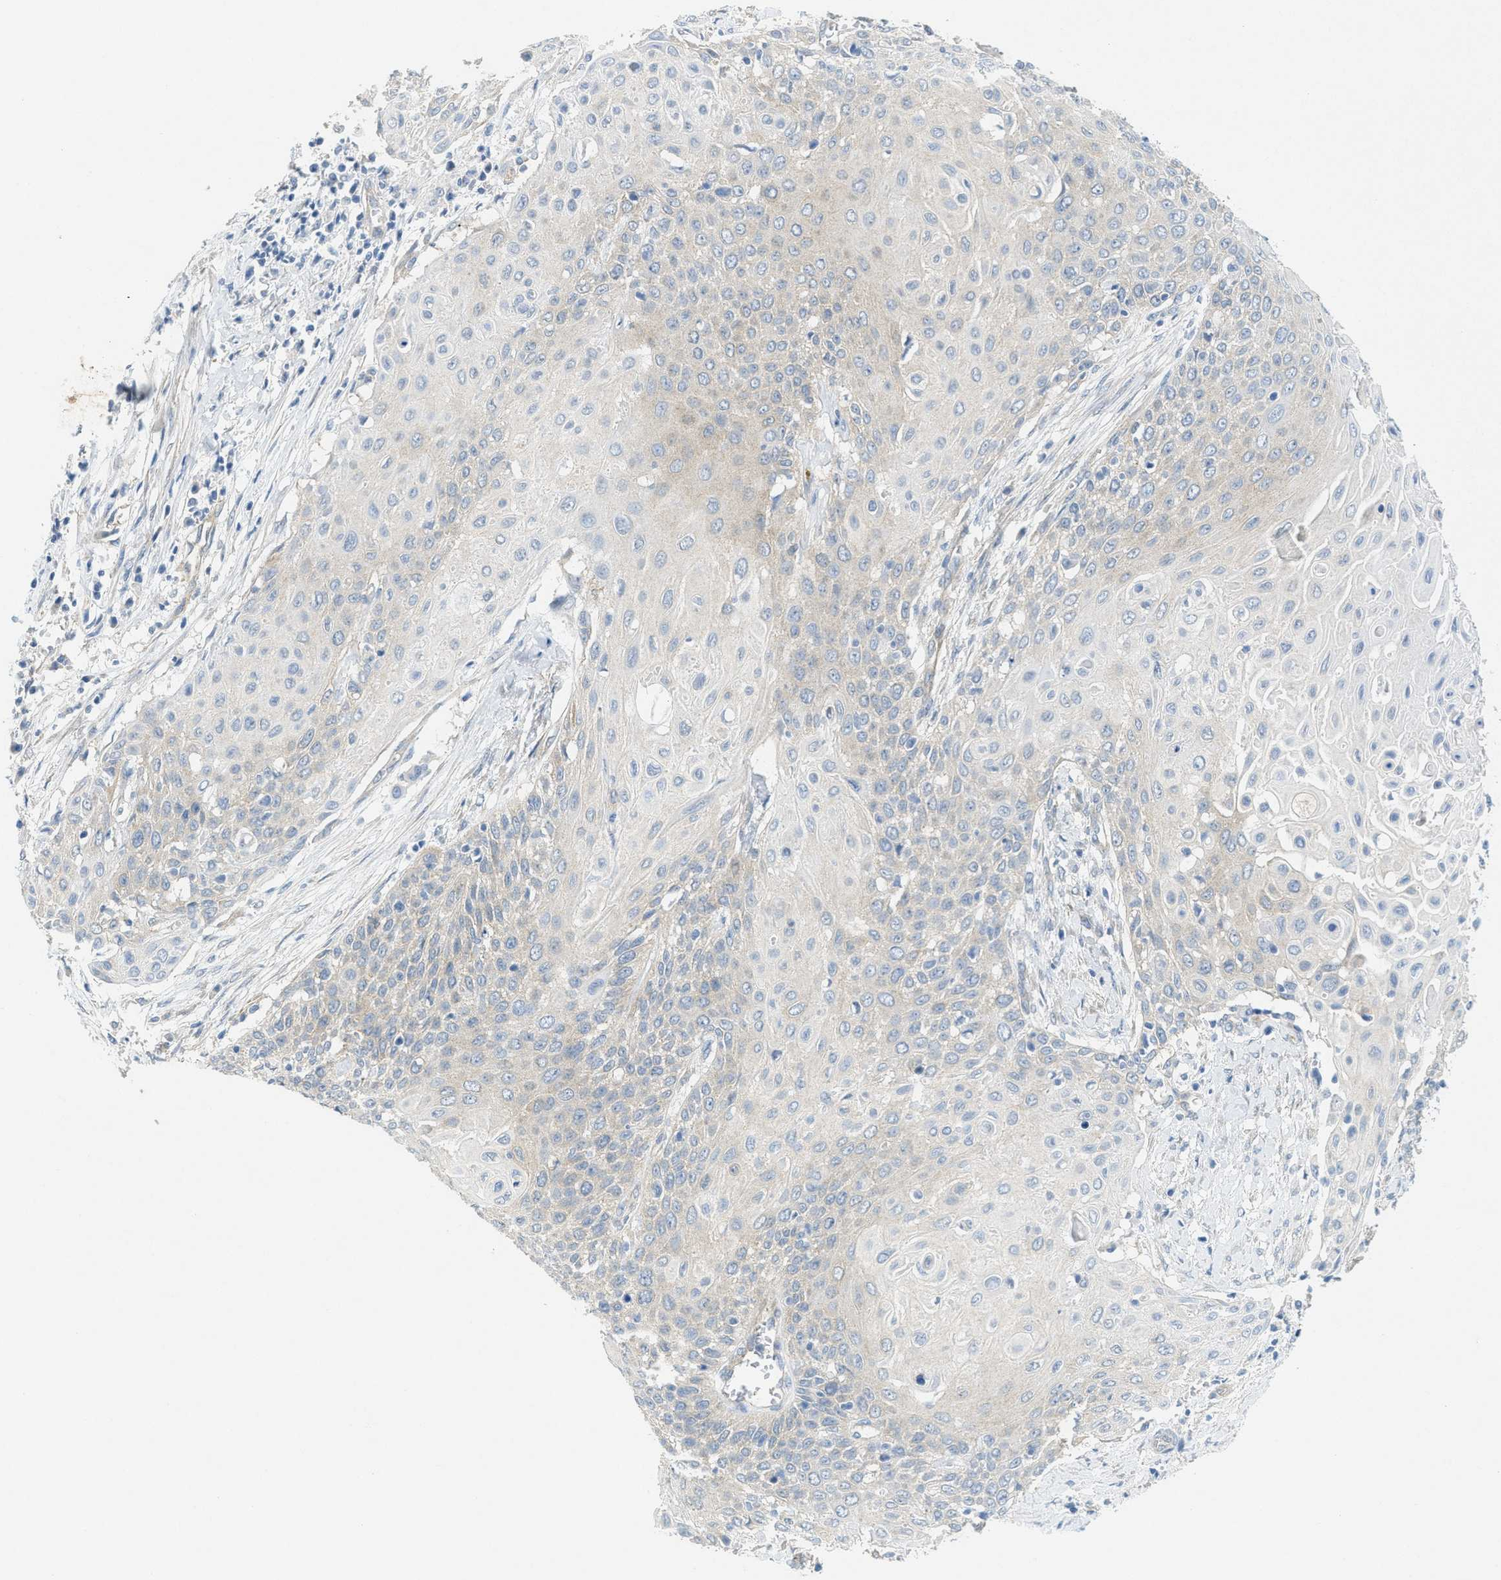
{"staining": {"intensity": "negative", "quantity": "none", "location": "none"}, "tissue": "cervical cancer", "cell_type": "Tumor cells", "image_type": "cancer", "snomed": [{"axis": "morphology", "description": "Squamous cell carcinoma, NOS"}, {"axis": "topography", "description": "Cervix"}], "caption": "Immunohistochemistry photomicrograph of neoplastic tissue: squamous cell carcinoma (cervical) stained with DAB exhibits no significant protein expression in tumor cells.", "gene": "ZFYVE9", "patient": {"sex": "female", "age": 39}}